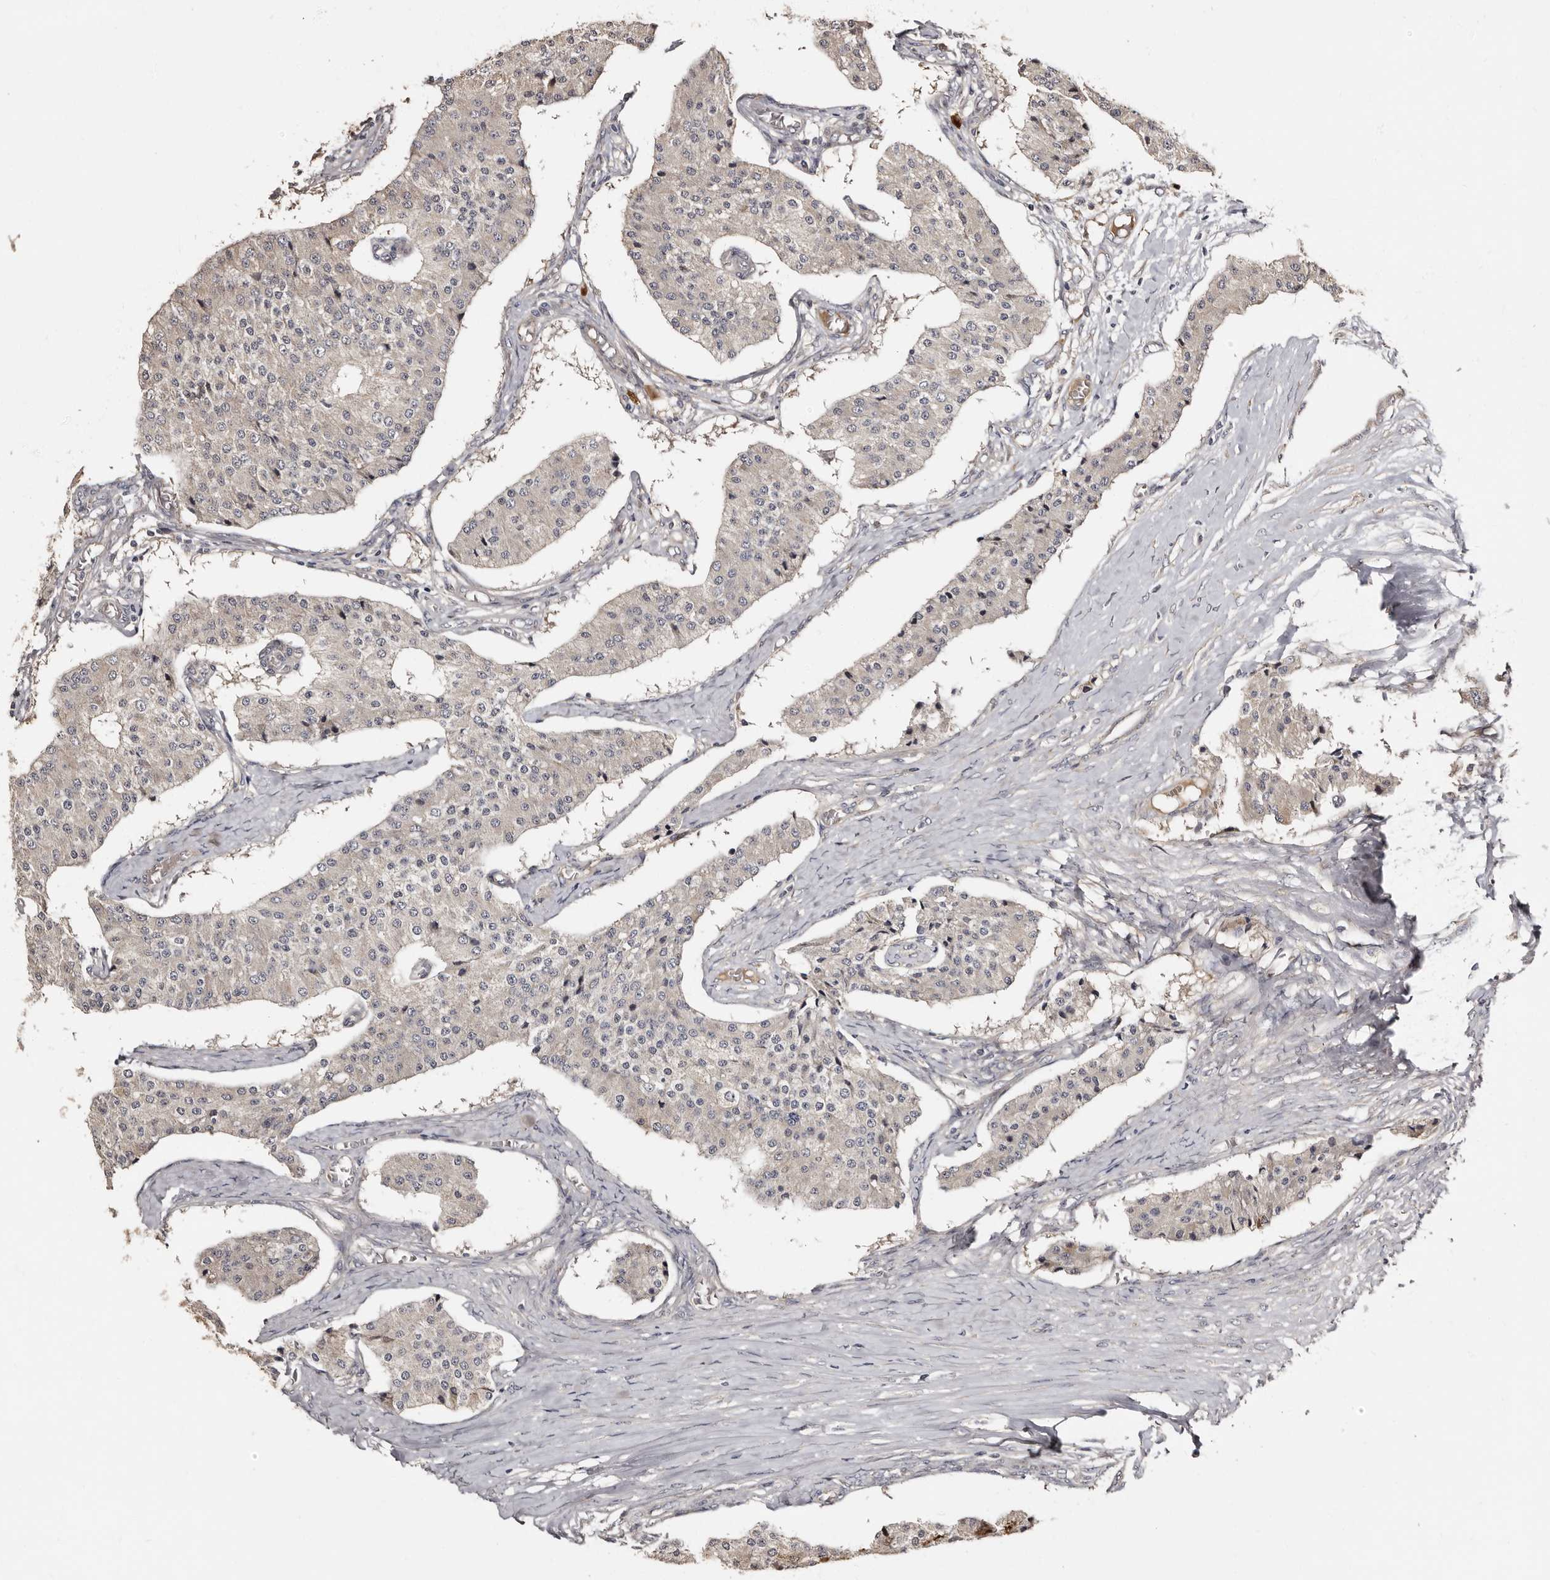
{"staining": {"intensity": "negative", "quantity": "none", "location": "none"}, "tissue": "carcinoid", "cell_type": "Tumor cells", "image_type": "cancer", "snomed": [{"axis": "morphology", "description": "Carcinoid, malignant, NOS"}, {"axis": "topography", "description": "Colon"}], "caption": "DAB immunohistochemical staining of human malignant carcinoid reveals no significant staining in tumor cells.", "gene": "TBC1D22B", "patient": {"sex": "female", "age": 52}}